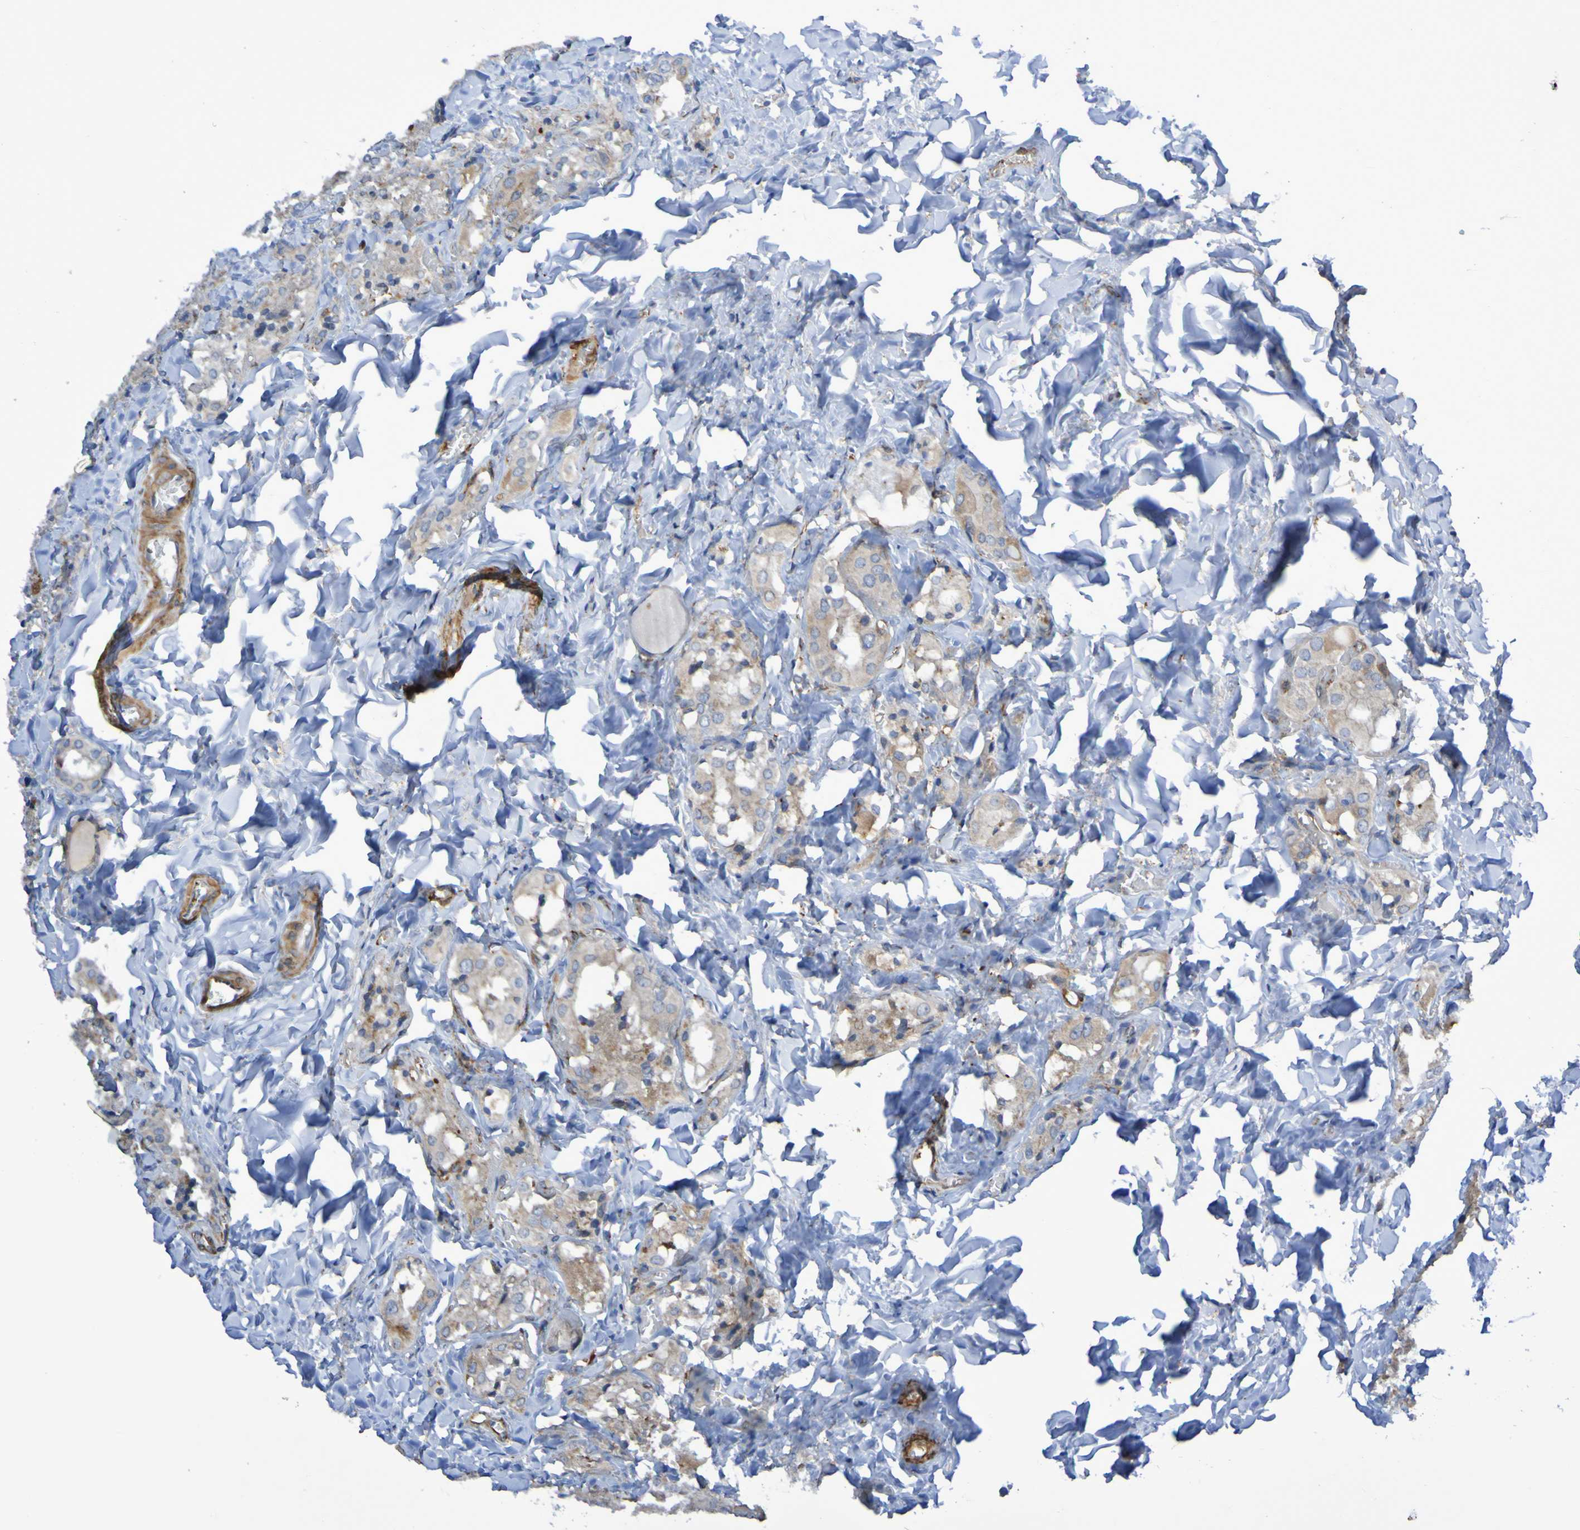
{"staining": {"intensity": "weak", "quantity": ">75%", "location": "cytoplasmic/membranous"}, "tissue": "parathyroid gland", "cell_type": "Glandular cells", "image_type": "normal", "snomed": [{"axis": "morphology", "description": "Normal tissue, NOS"}, {"axis": "morphology", "description": "Atrophy, NOS"}, {"axis": "topography", "description": "Parathyroid gland"}], "caption": "Protein expression analysis of unremarkable human parathyroid gland reveals weak cytoplasmic/membranous positivity in about >75% of glandular cells.", "gene": "SCRG1", "patient": {"sex": "female", "age": 54}}